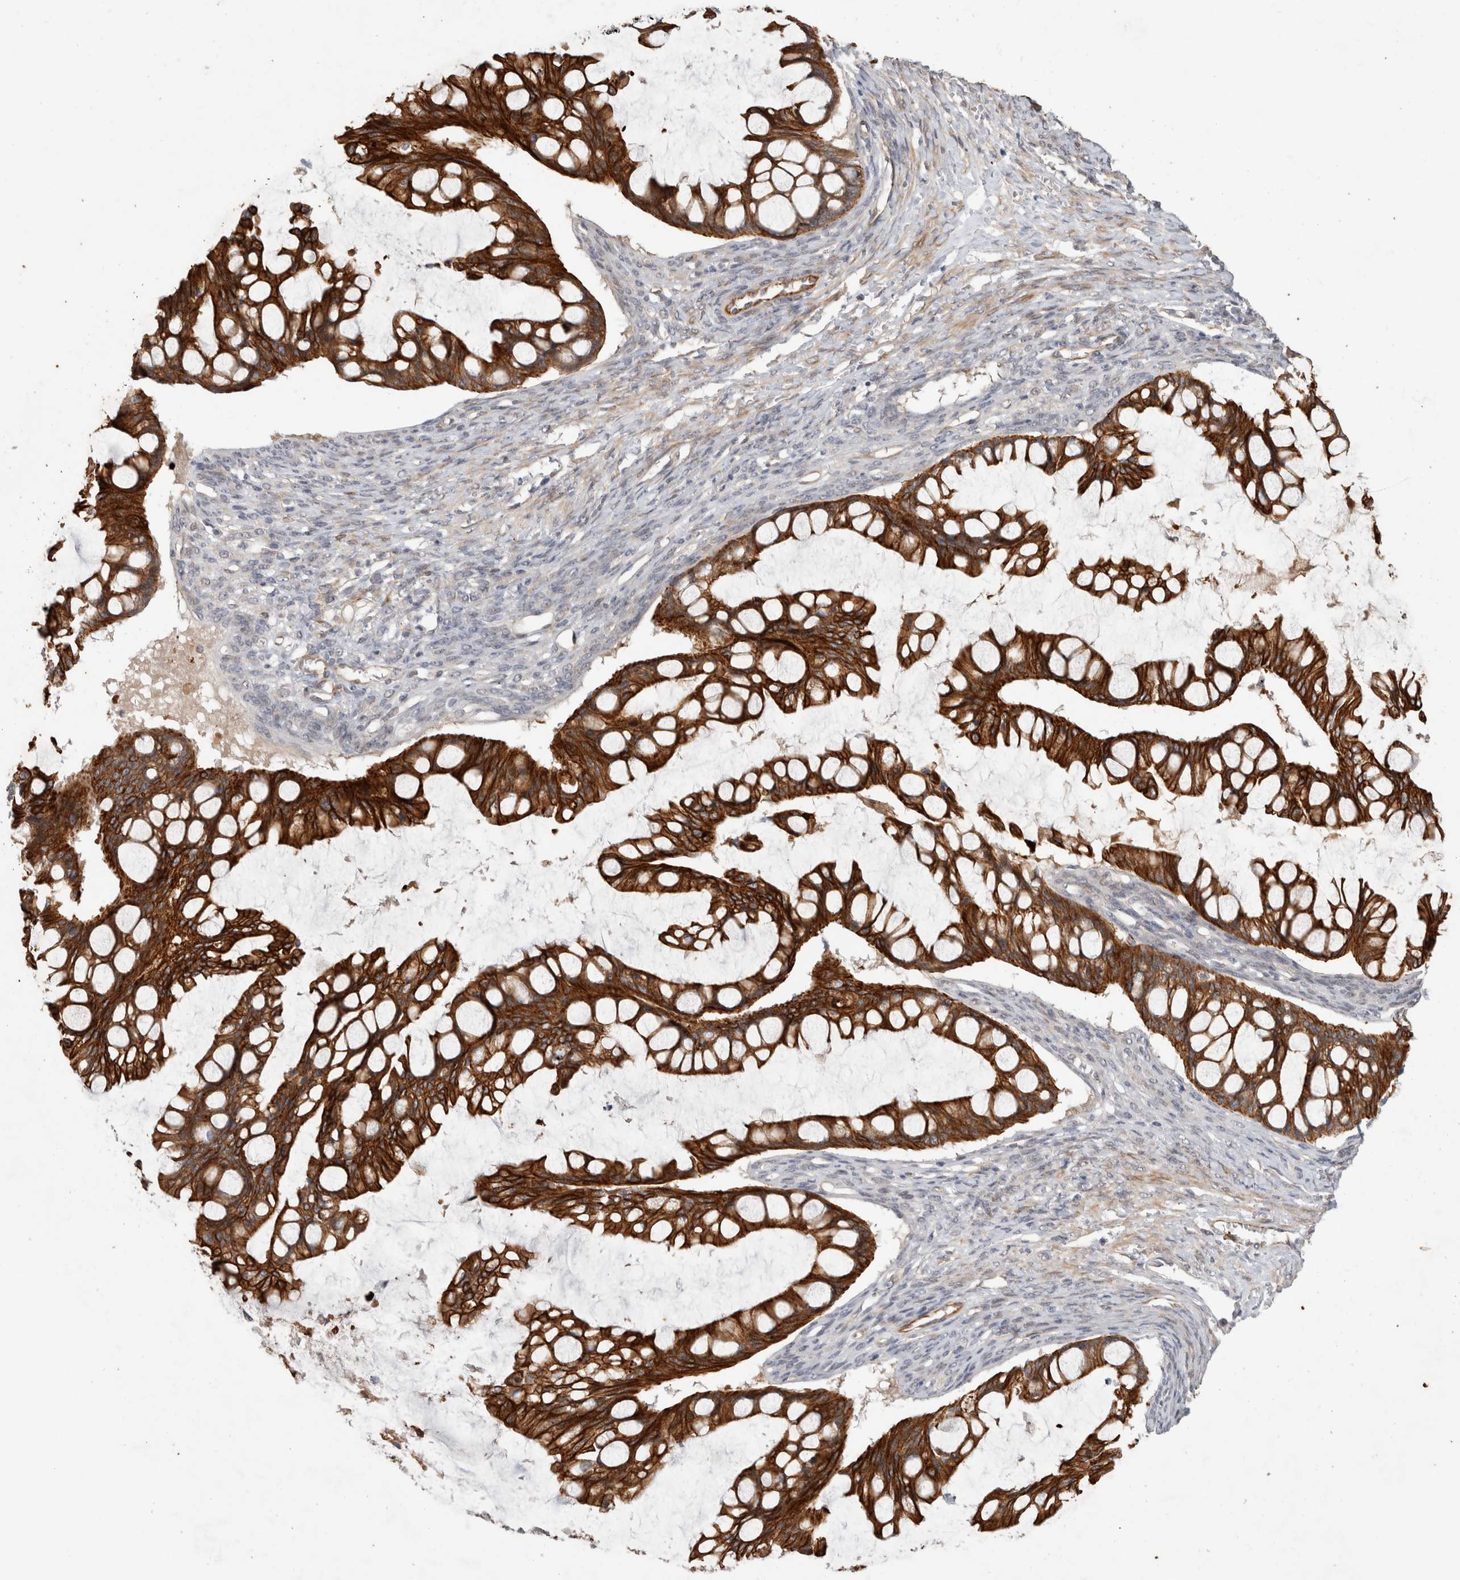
{"staining": {"intensity": "strong", "quantity": ">75%", "location": "cytoplasmic/membranous"}, "tissue": "ovarian cancer", "cell_type": "Tumor cells", "image_type": "cancer", "snomed": [{"axis": "morphology", "description": "Cystadenocarcinoma, mucinous, NOS"}, {"axis": "topography", "description": "Ovary"}], "caption": "DAB (3,3'-diaminobenzidine) immunohistochemical staining of ovarian cancer (mucinous cystadenocarcinoma) demonstrates strong cytoplasmic/membranous protein positivity in approximately >75% of tumor cells.", "gene": "CRISPLD1", "patient": {"sex": "female", "age": 73}}